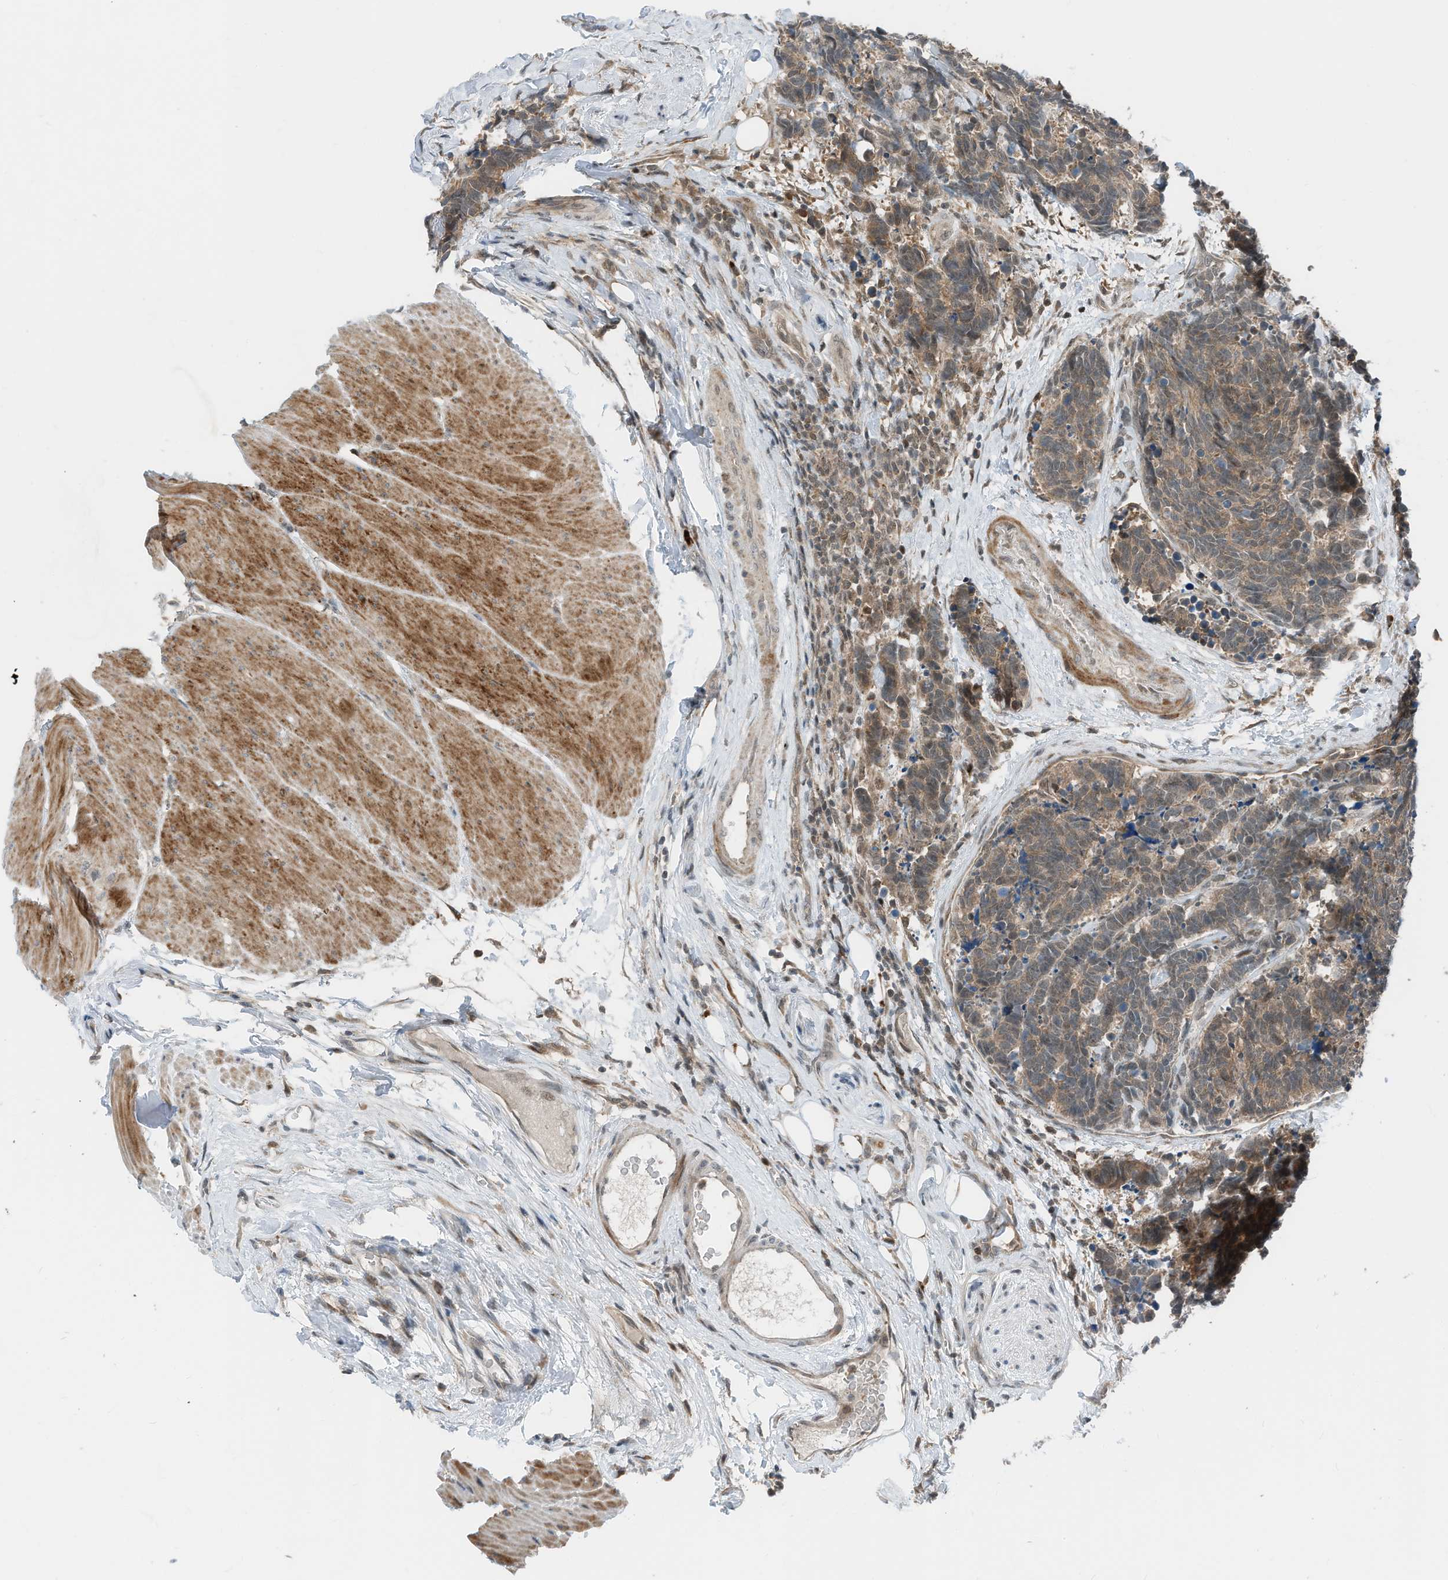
{"staining": {"intensity": "weak", "quantity": ">75%", "location": "cytoplasmic/membranous"}, "tissue": "carcinoid", "cell_type": "Tumor cells", "image_type": "cancer", "snomed": [{"axis": "morphology", "description": "Carcinoma, NOS"}, {"axis": "morphology", "description": "Carcinoid, malignant, NOS"}, {"axis": "topography", "description": "Urinary bladder"}], "caption": "About >75% of tumor cells in carcinoid reveal weak cytoplasmic/membranous protein staining as visualized by brown immunohistochemical staining.", "gene": "RMND1", "patient": {"sex": "male", "age": 57}}